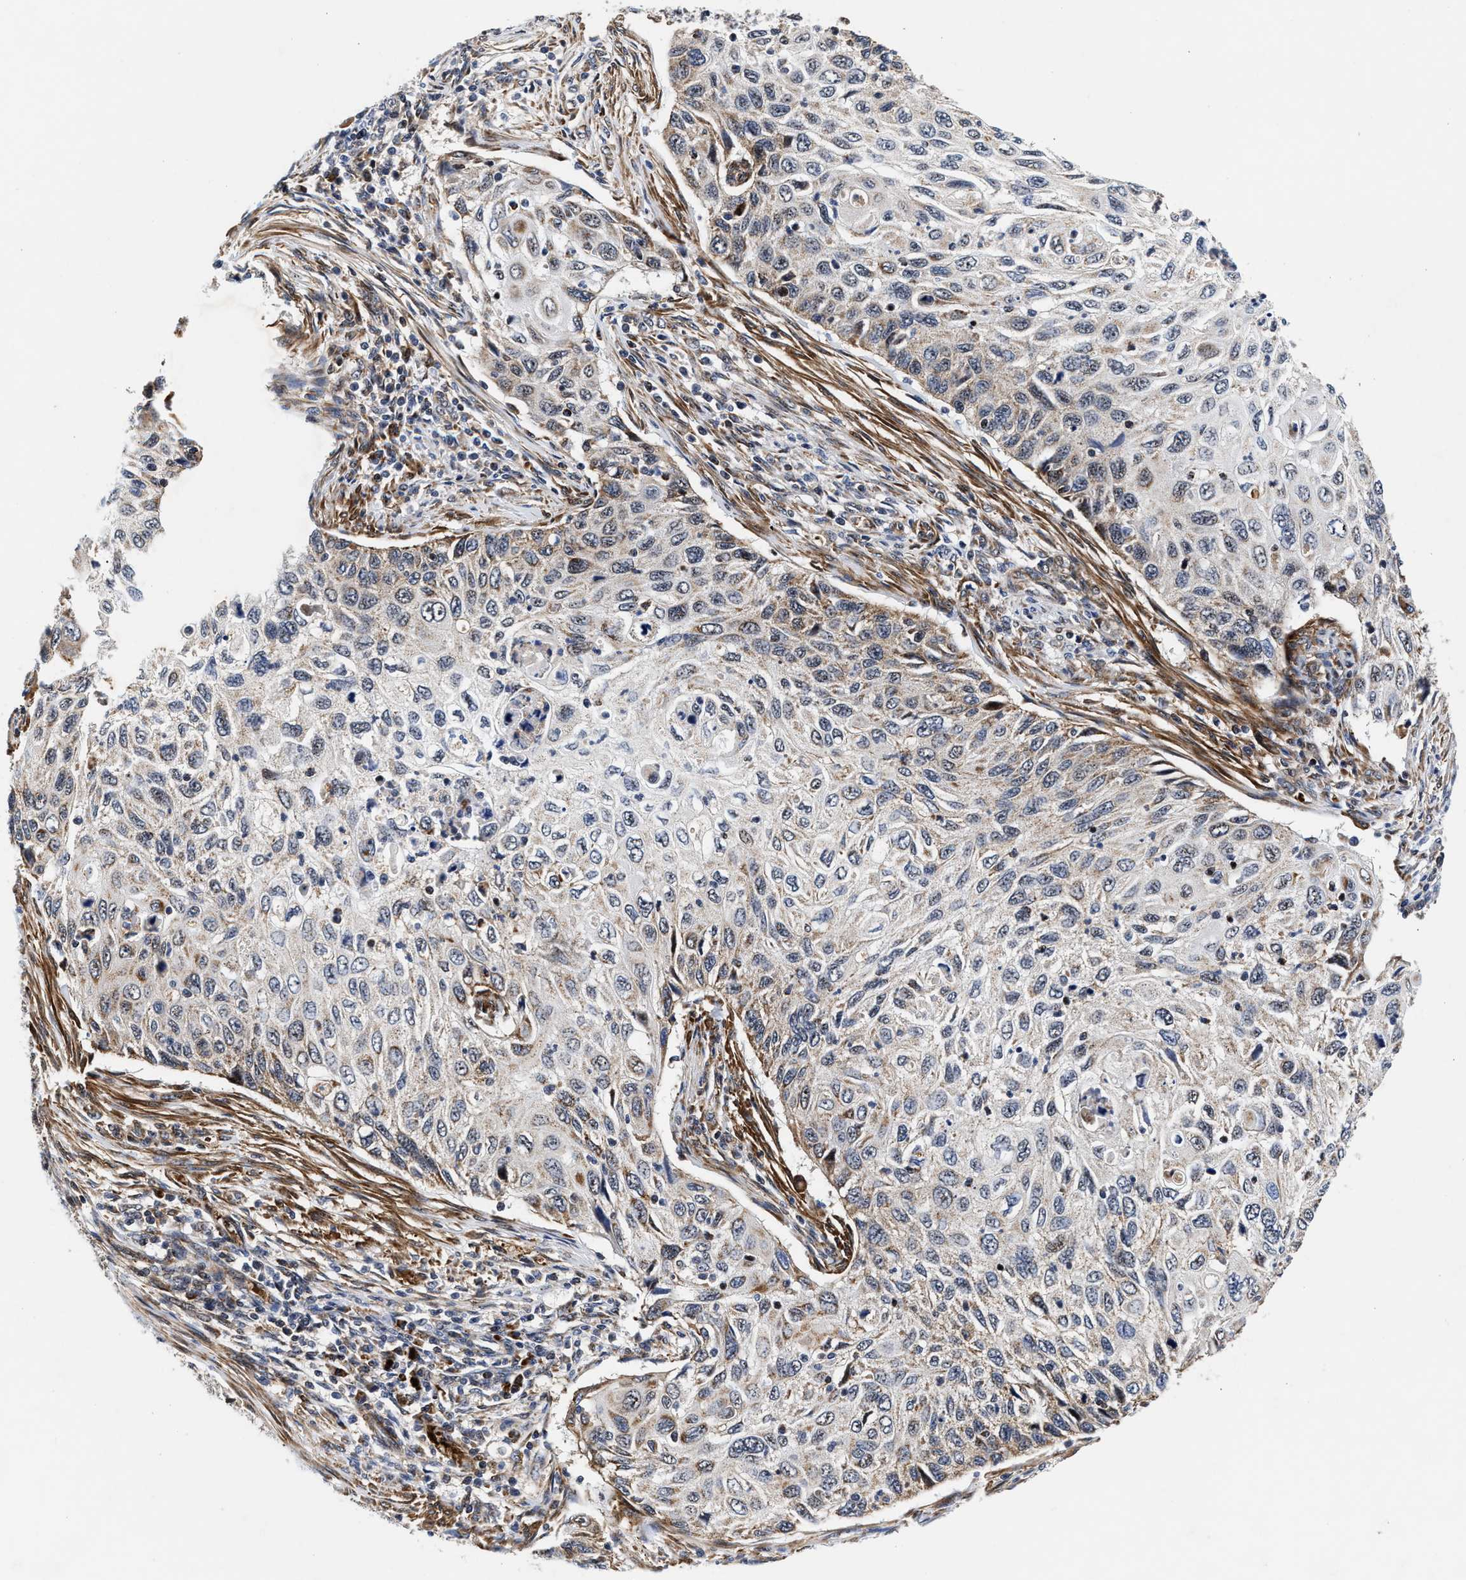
{"staining": {"intensity": "weak", "quantity": "<25%", "location": "cytoplasmic/membranous"}, "tissue": "cervical cancer", "cell_type": "Tumor cells", "image_type": "cancer", "snomed": [{"axis": "morphology", "description": "Squamous cell carcinoma, NOS"}, {"axis": "topography", "description": "Cervix"}], "caption": "Immunohistochemical staining of human cervical squamous cell carcinoma reveals no significant expression in tumor cells.", "gene": "SGK1", "patient": {"sex": "female", "age": 70}}